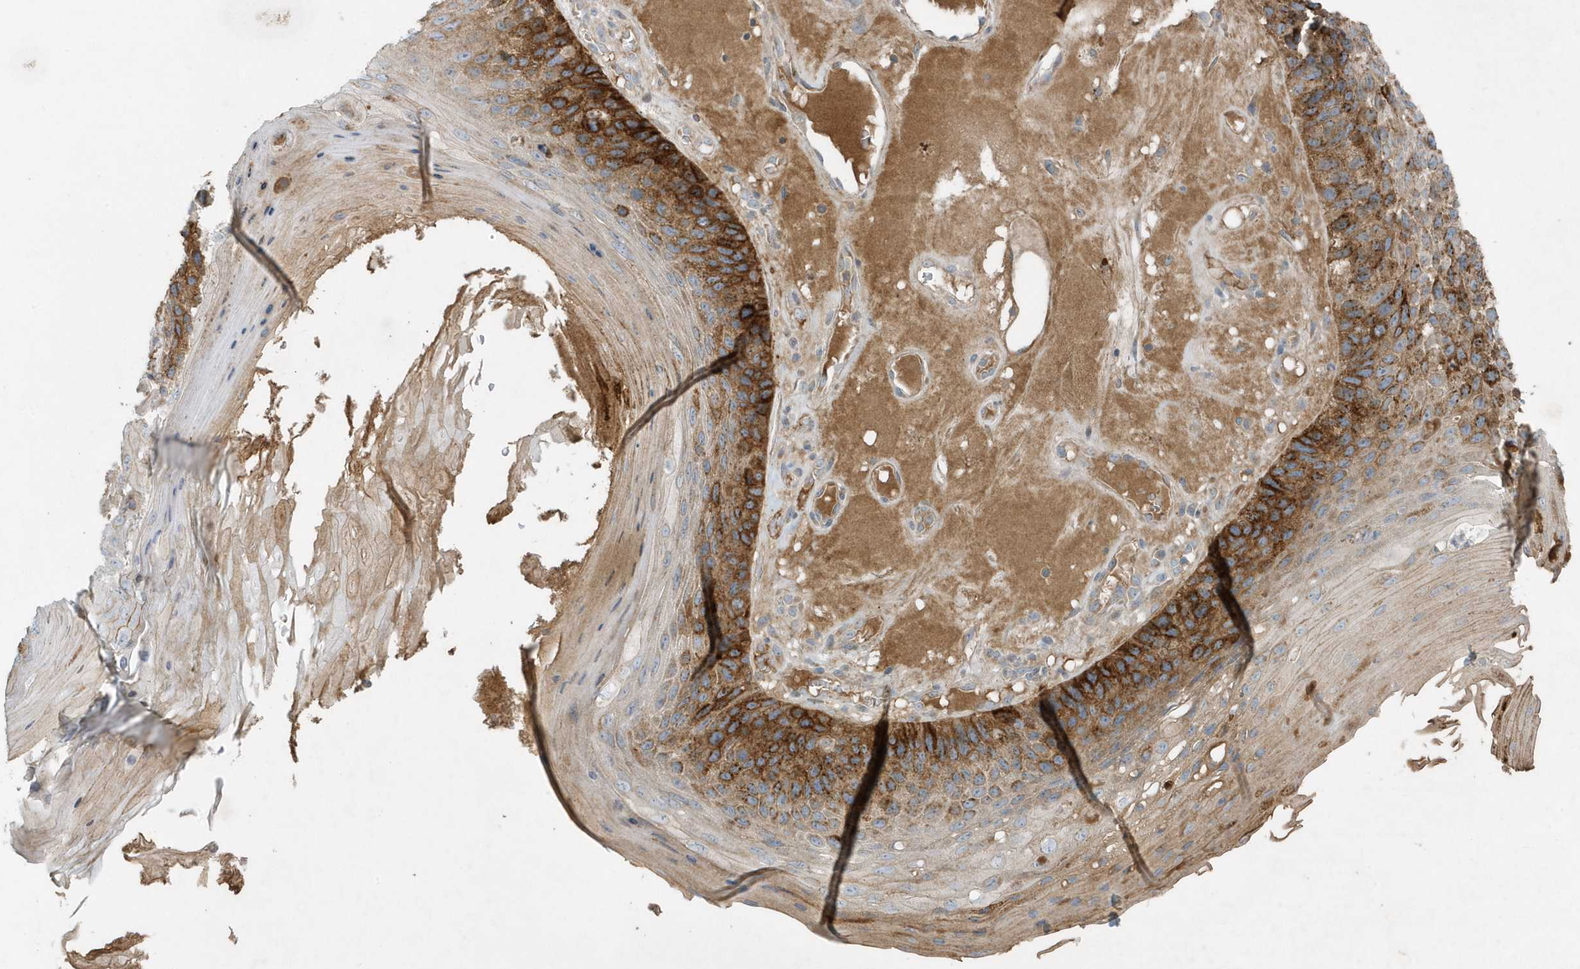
{"staining": {"intensity": "strong", "quantity": "25%-75%", "location": "cytoplasmic/membranous"}, "tissue": "skin cancer", "cell_type": "Tumor cells", "image_type": "cancer", "snomed": [{"axis": "morphology", "description": "Squamous cell carcinoma, NOS"}, {"axis": "topography", "description": "Skin"}], "caption": "Protein analysis of skin cancer tissue shows strong cytoplasmic/membranous expression in about 25%-75% of tumor cells. (DAB IHC, brown staining for protein, blue staining for nuclei).", "gene": "SLC38A2", "patient": {"sex": "female", "age": 88}}